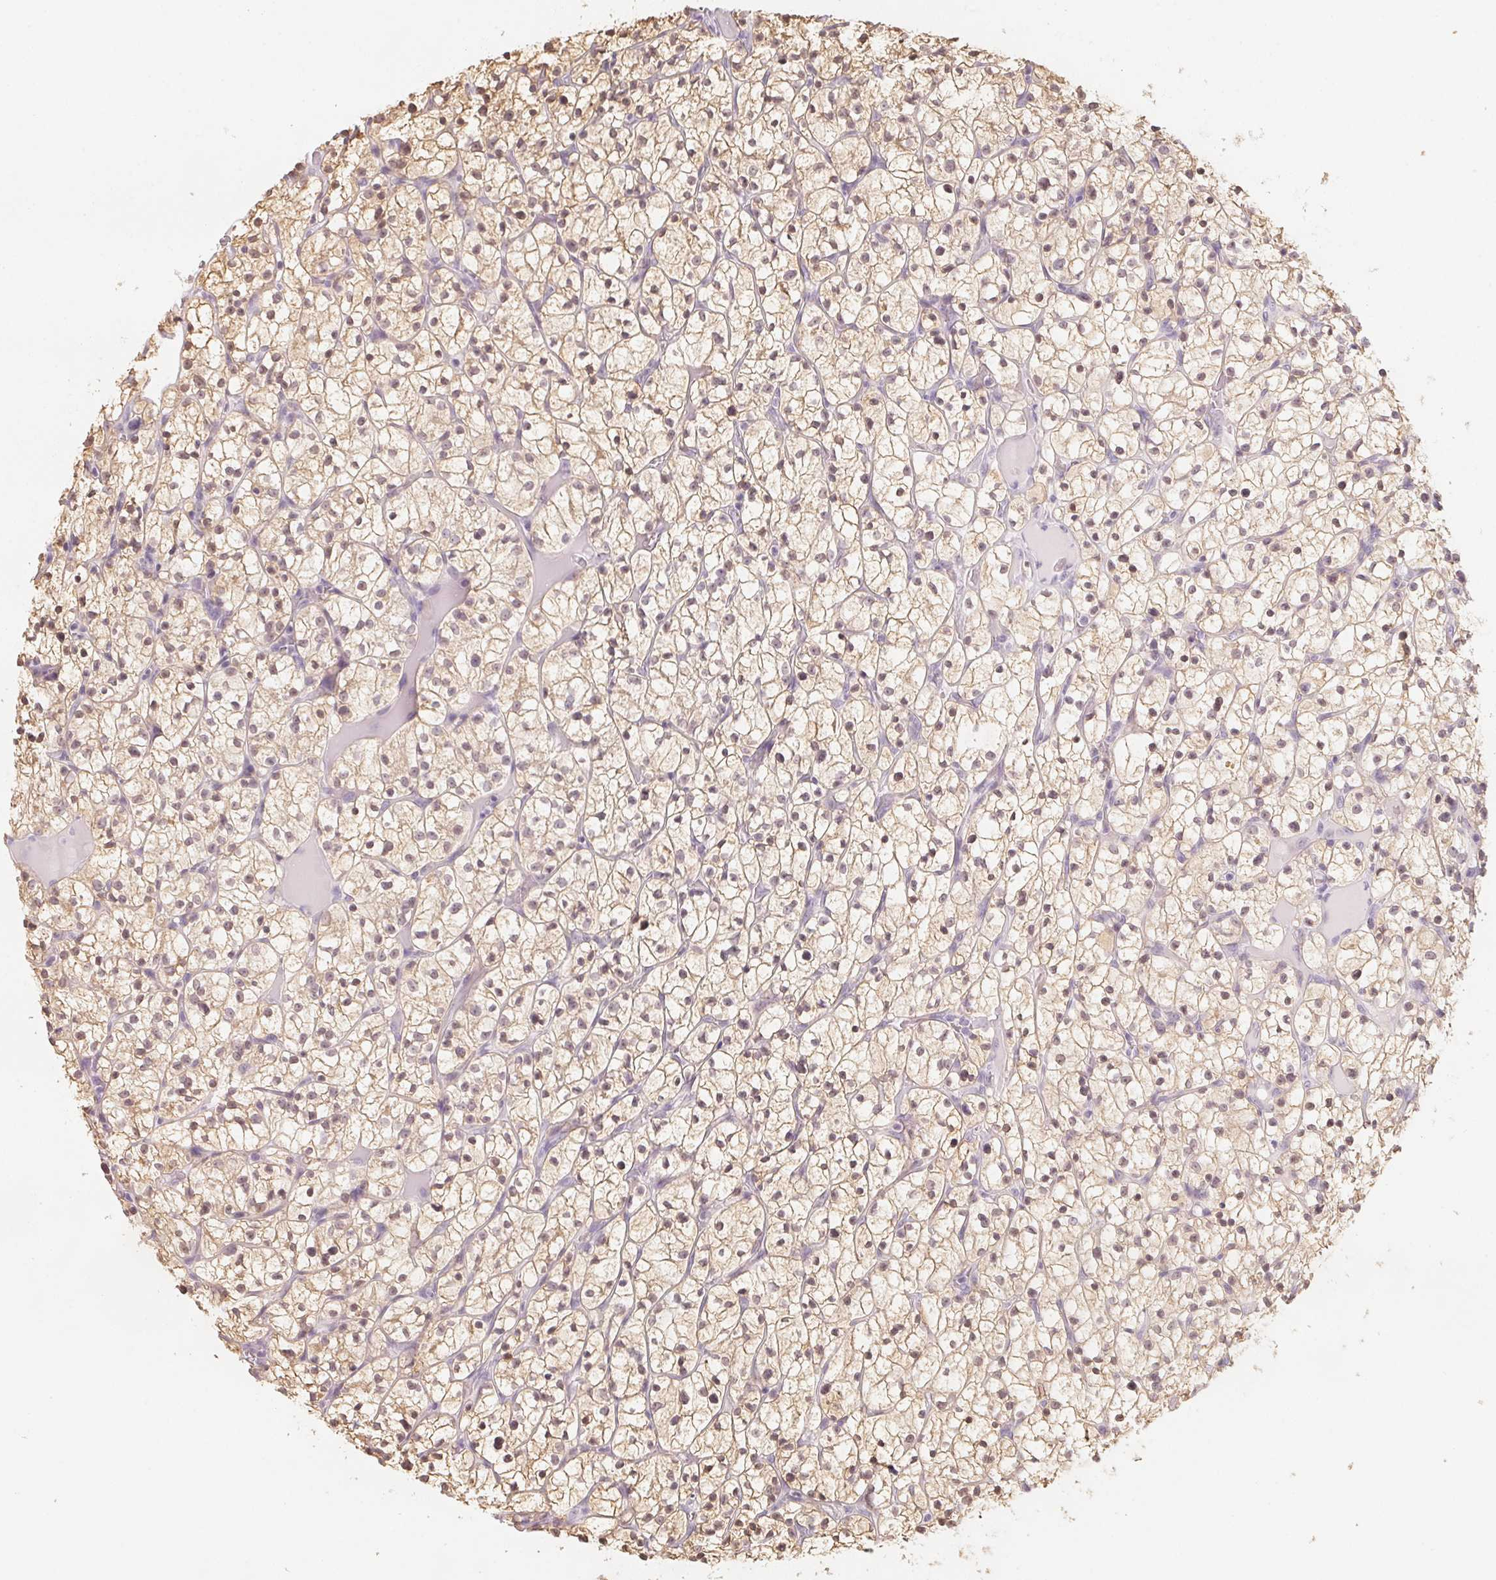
{"staining": {"intensity": "moderate", "quantity": "25%-75%", "location": "cytoplasmic/membranous,nuclear"}, "tissue": "renal cancer", "cell_type": "Tumor cells", "image_type": "cancer", "snomed": [{"axis": "morphology", "description": "Adenocarcinoma, NOS"}, {"axis": "topography", "description": "Kidney"}], "caption": "Tumor cells display moderate cytoplasmic/membranous and nuclear staining in about 25%-75% of cells in renal adenocarcinoma.", "gene": "CFAP276", "patient": {"sex": "female", "age": 64}}